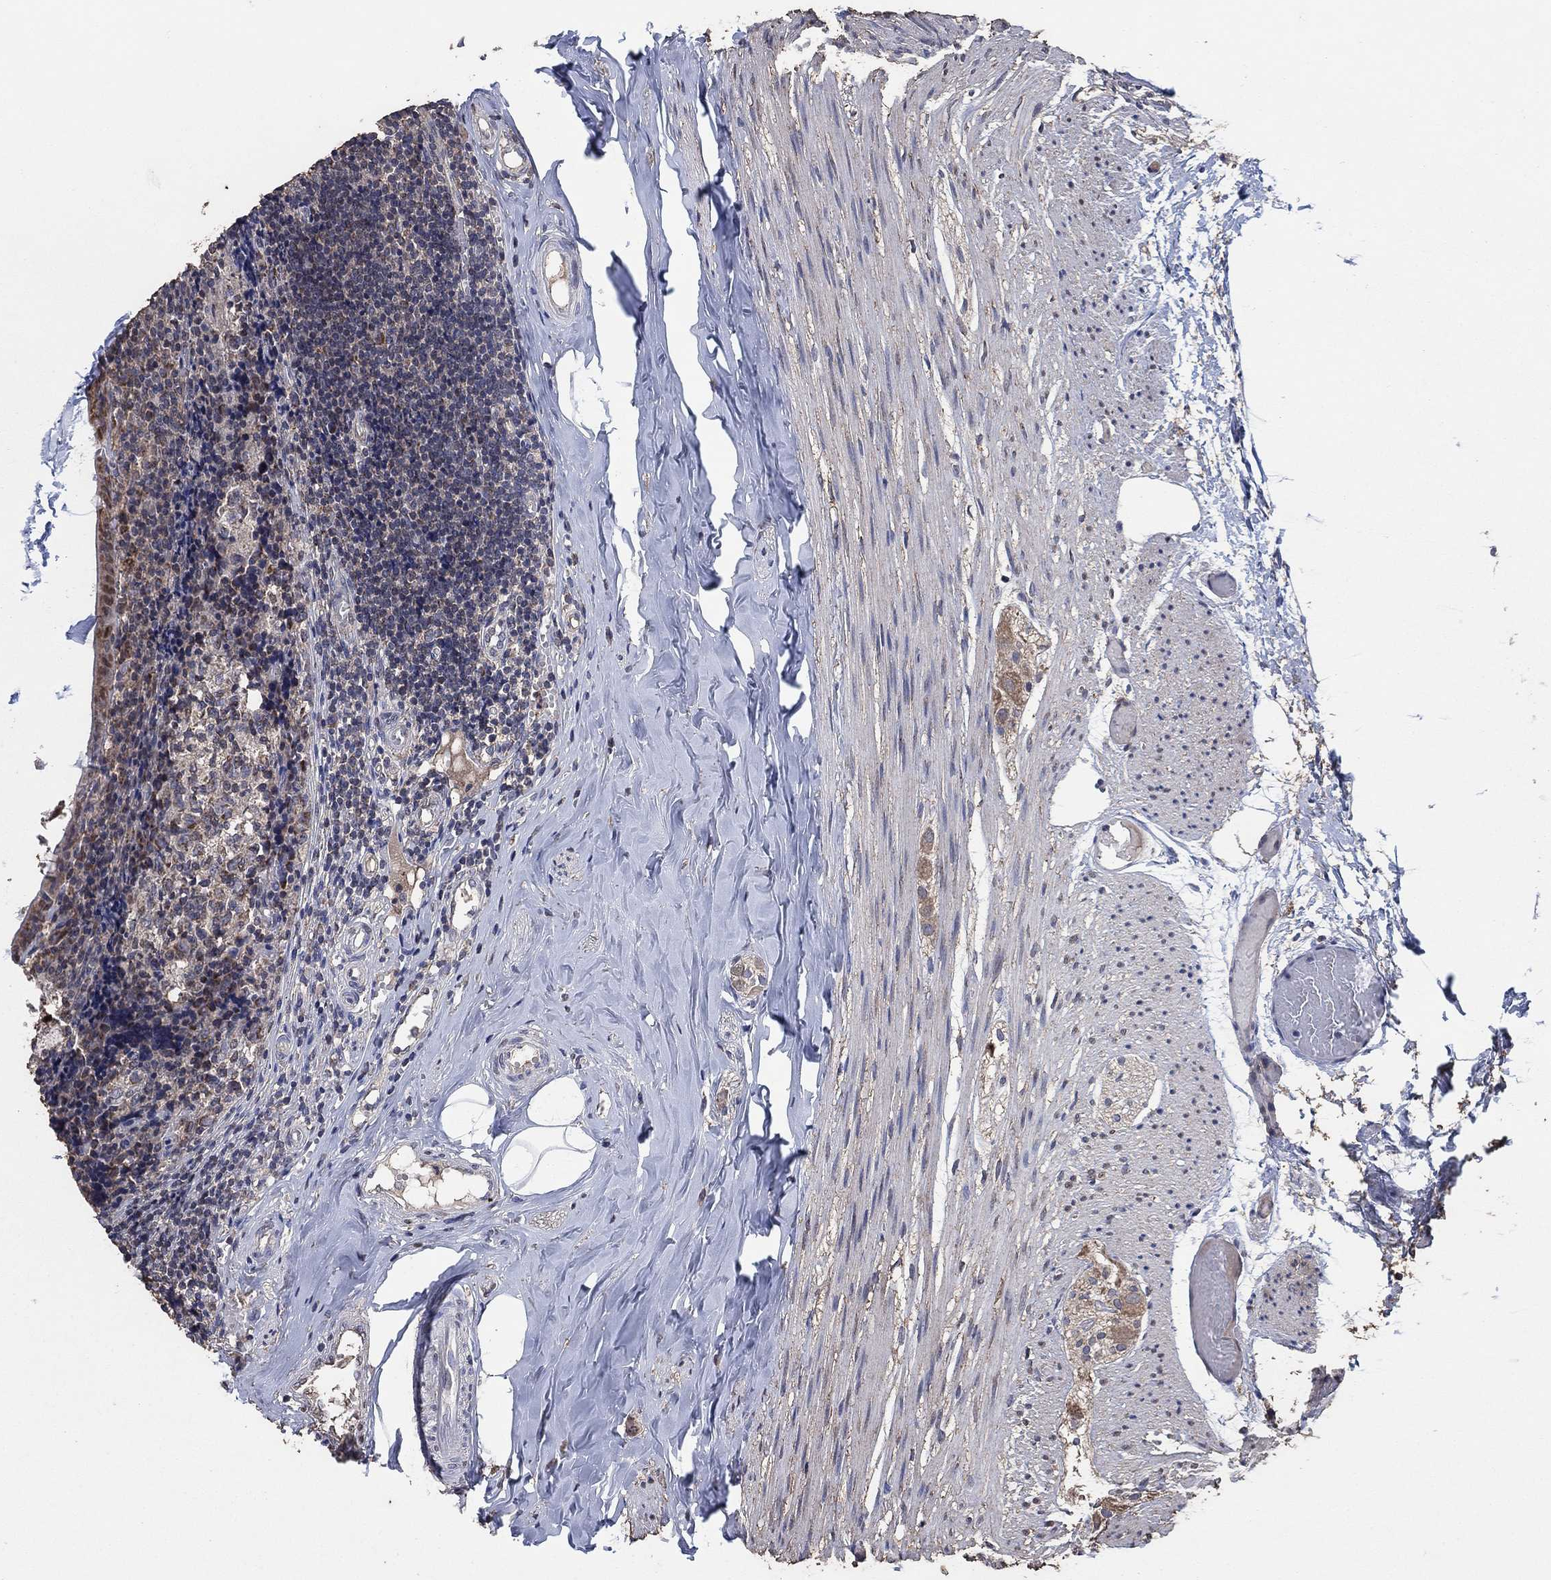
{"staining": {"intensity": "strong", "quantity": ">75%", "location": "cytoplasmic/membranous"}, "tissue": "appendix", "cell_type": "Glandular cells", "image_type": "normal", "snomed": [{"axis": "morphology", "description": "Normal tissue, NOS"}, {"axis": "topography", "description": "Appendix"}], "caption": "IHC histopathology image of normal appendix: human appendix stained using IHC exhibits high levels of strong protein expression localized specifically in the cytoplasmic/membranous of glandular cells, appearing as a cytoplasmic/membranous brown color.", "gene": "MRPS24", "patient": {"sex": "female", "age": 23}}